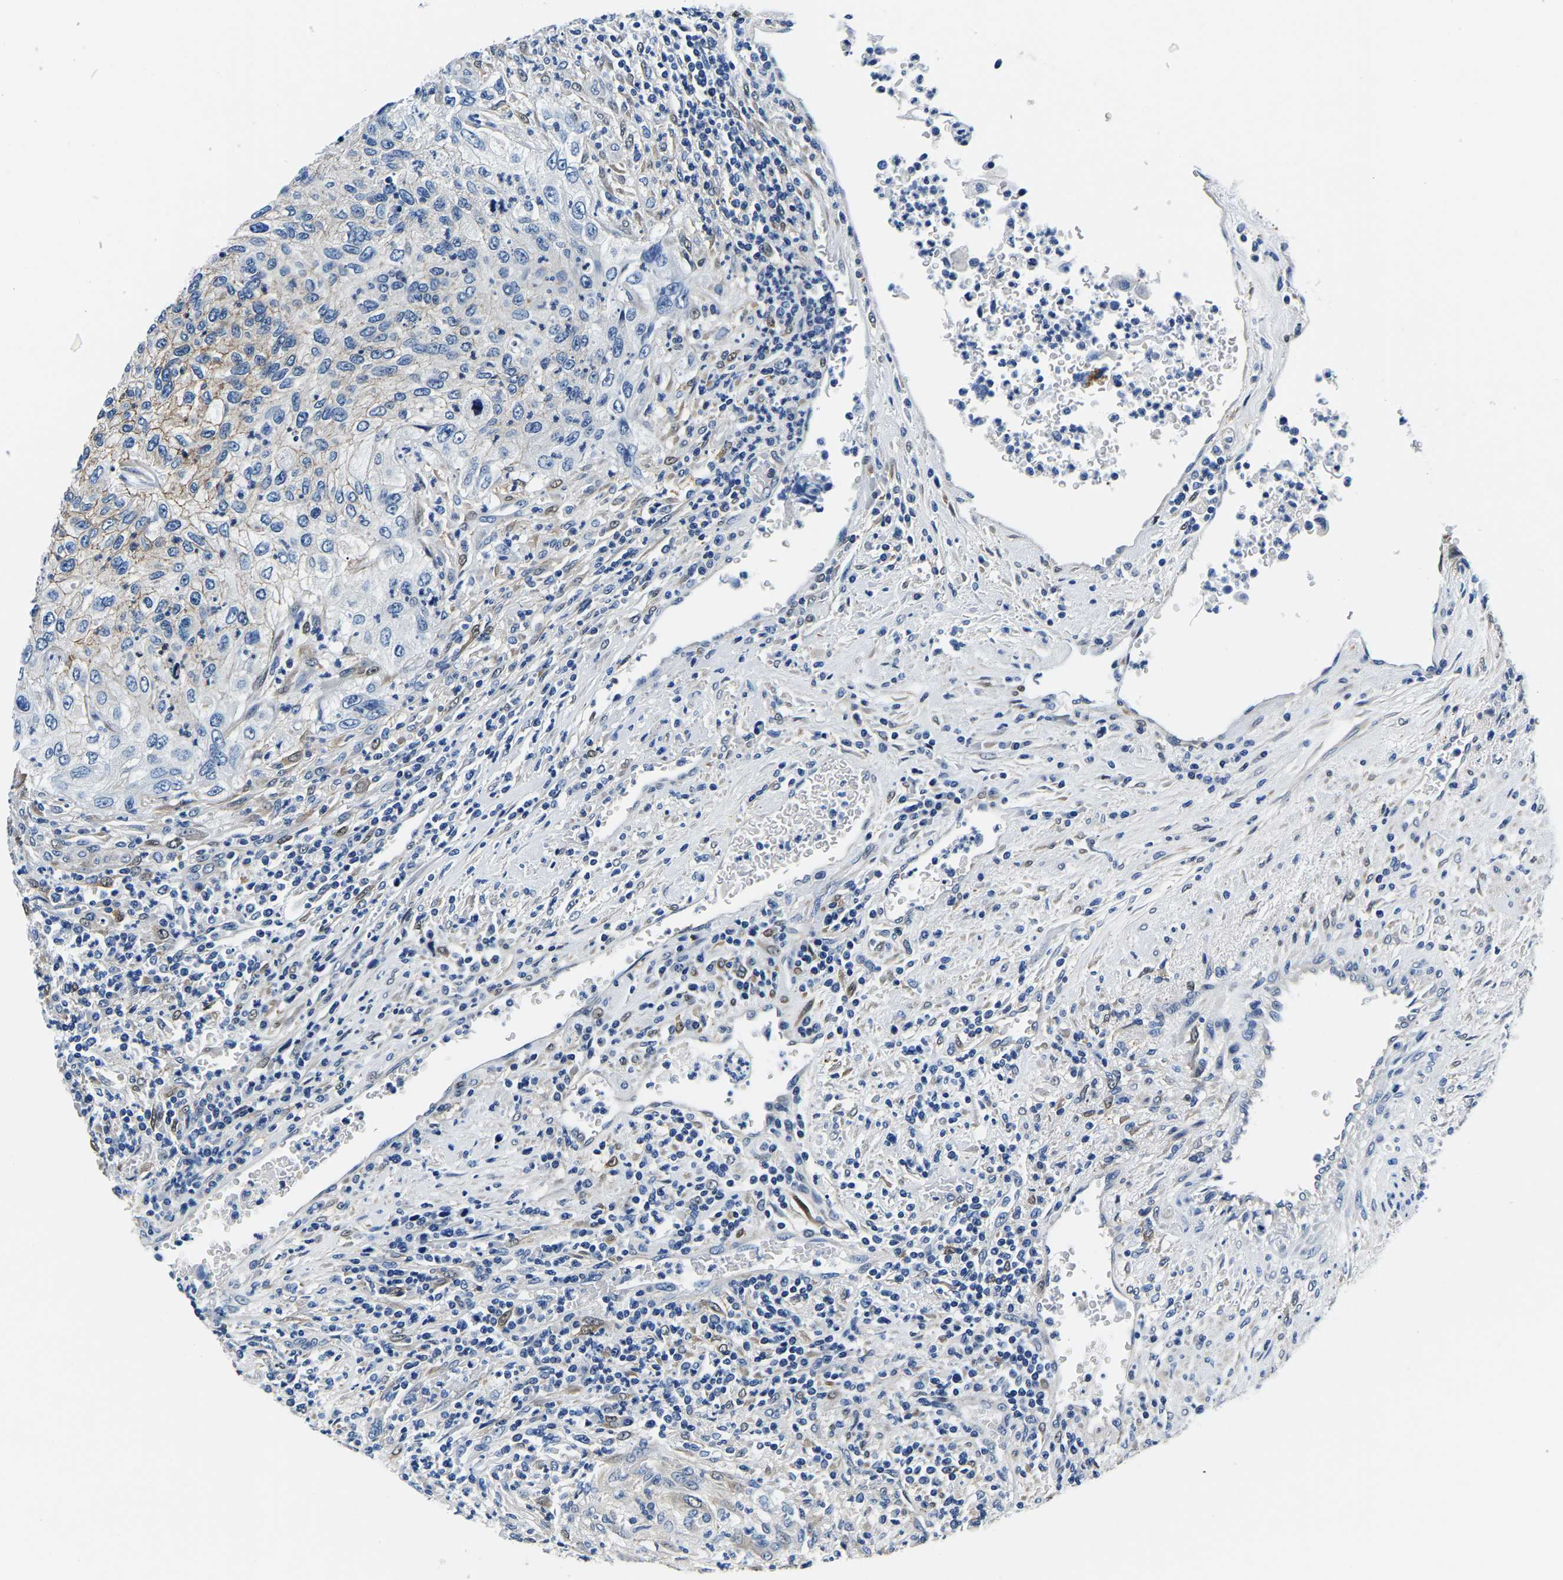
{"staining": {"intensity": "weak", "quantity": "<25%", "location": "cytoplasmic/membranous"}, "tissue": "urothelial cancer", "cell_type": "Tumor cells", "image_type": "cancer", "snomed": [{"axis": "morphology", "description": "Urothelial carcinoma, High grade"}, {"axis": "topography", "description": "Urinary bladder"}], "caption": "The IHC photomicrograph has no significant positivity in tumor cells of high-grade urothelial carcinoma tissue.", "gene": "ACO1", "patient": {"sex": "female", "age": 60}}